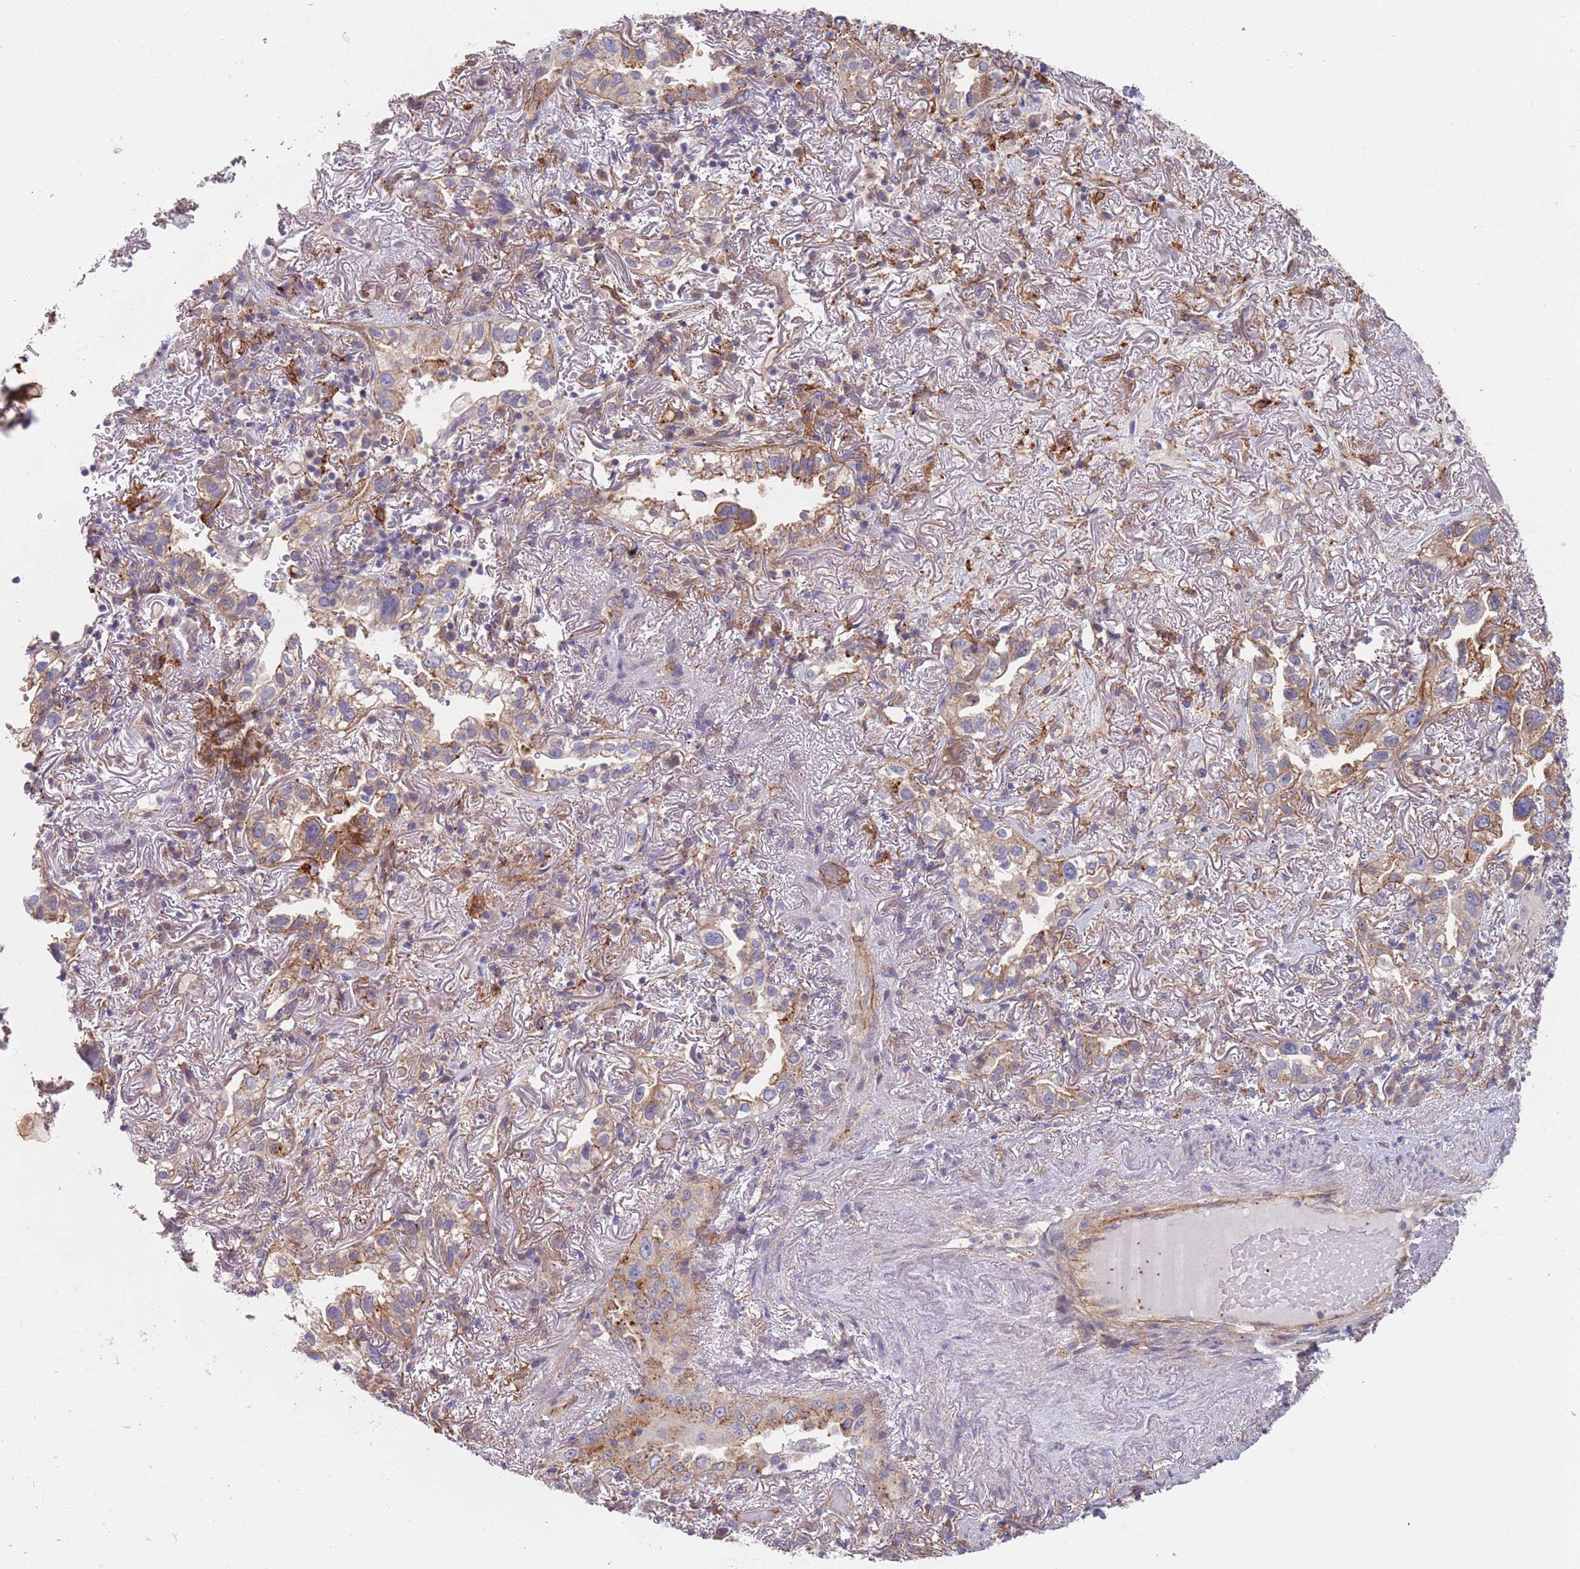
{"staining": {"intensity": "moderate", "quantity": ">75%", "location": "cytoplasmic/membranous"}, "tissue": "lung cancer", "cell_type": "Tumor cells", "image_type": "cancer", "snomed": [{"axis": "morphology", "description": "Adenocarcinoma, NOS"}, {"axis": "topography", "description": "Lung"}], "caption": "Moderate cytoplasmic/membranous protein expression is present in about >75% of tumor cells in lung cancer (adenocarcinoma). Nuclei are stained in blue.", "gene": "APPL2", "patient": {"sex": "female", "age": 69}}